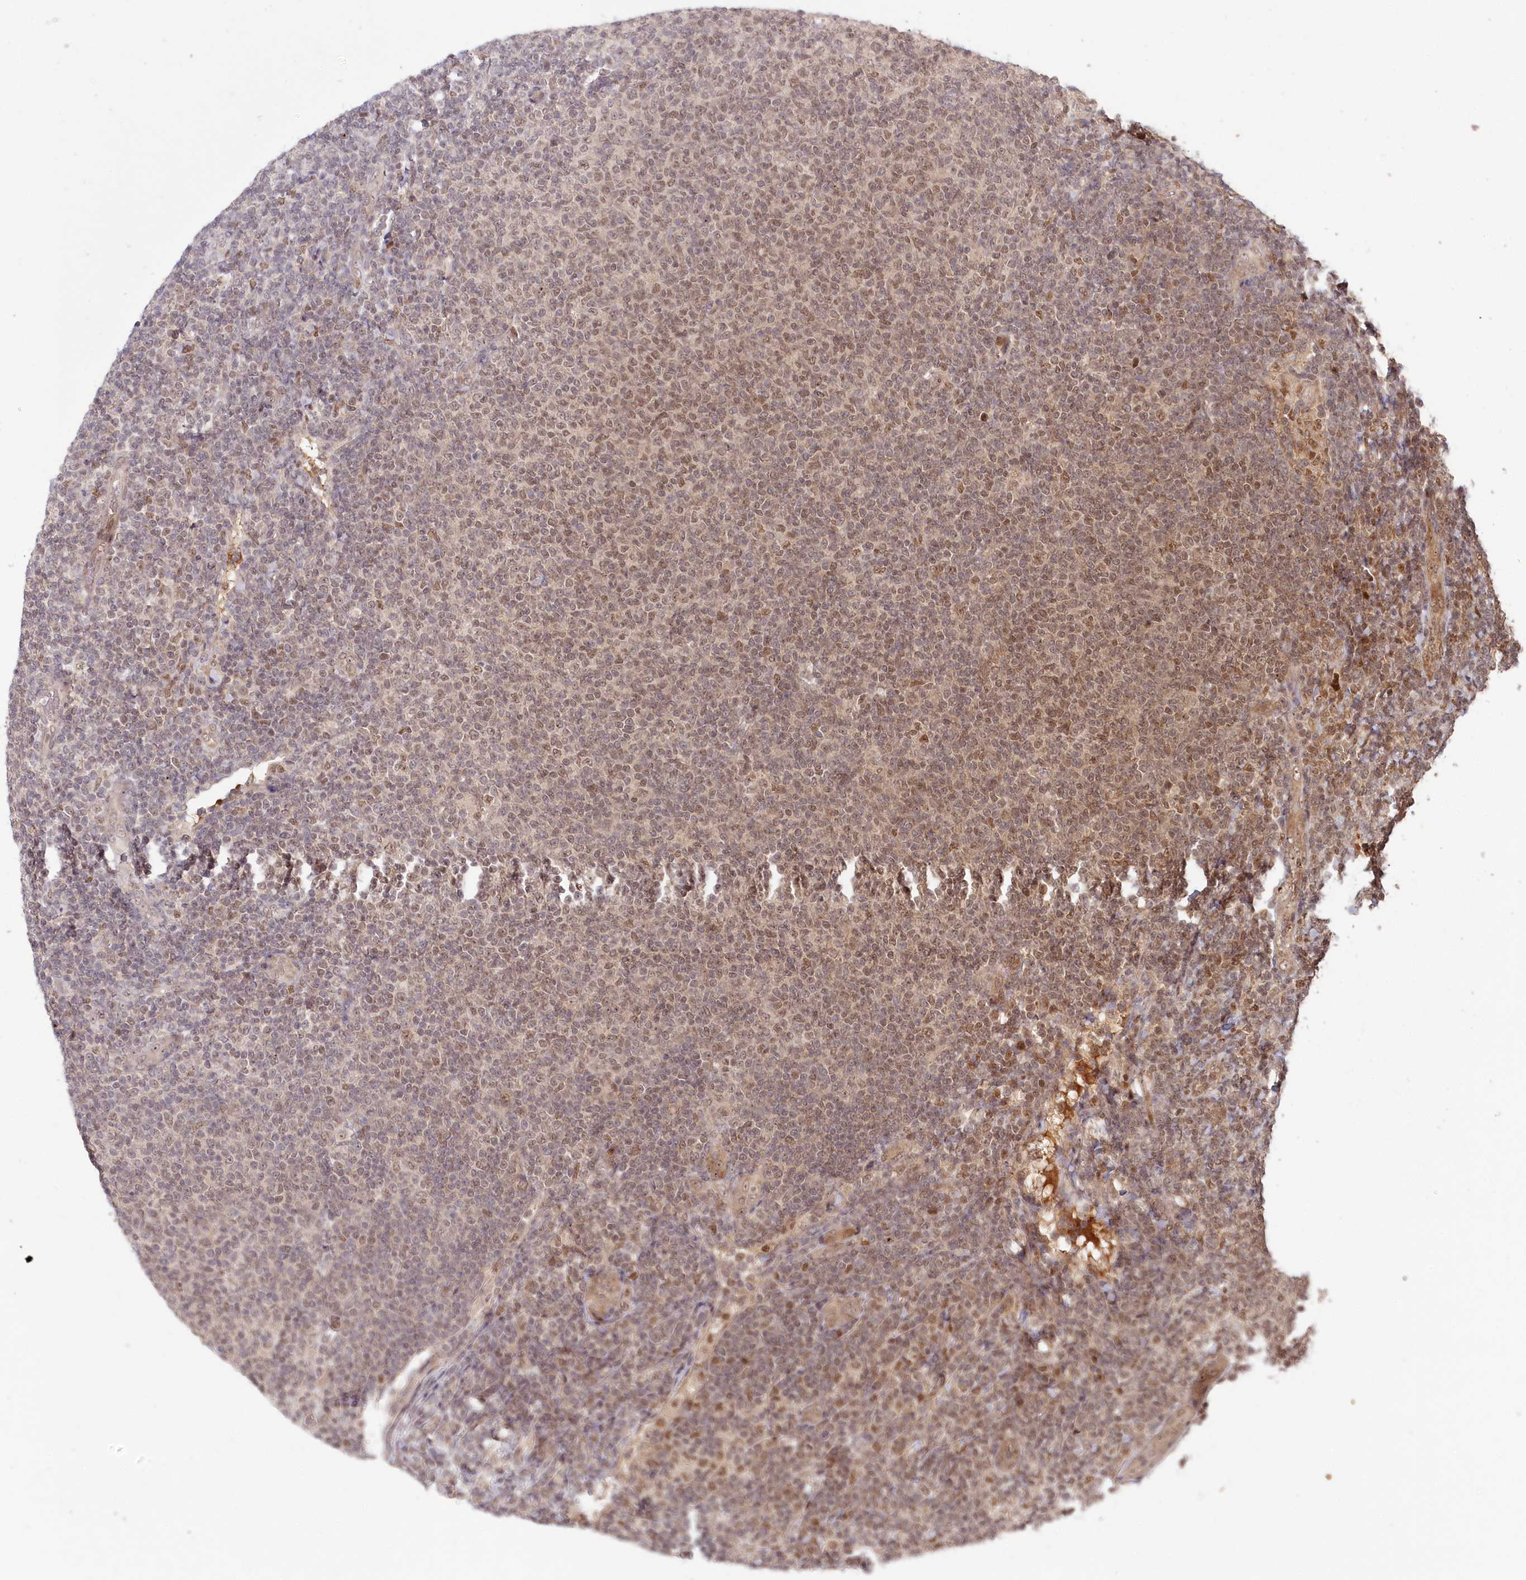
{"staining": {"intensity": "moderate", "quantity": ">75%", "location": "nuclear"}, "tissue": "lymphoma", "cell_type": "Tumor cells", "image_type": "cancer", "snomed": [{"axis": "morphology", "description": "Malignant lymphoma, non-Hodgkin's type, Low grade"}, {"axis": "topography", "description": "Lymph node"}], "caption": "High-magnification brightfield microscopy of low-grade malignant lymphoma, non-Hodgkin's type stained with DAB (3,3'-diaminobenzidine) (brown) and counterstained with hematoxylin (blue). tumor cells exhibit moderate nuclear expression is seen in approximately>75% of cells.", "gene": "WAPL", "patient": {"sex": "male", "age": 66}}